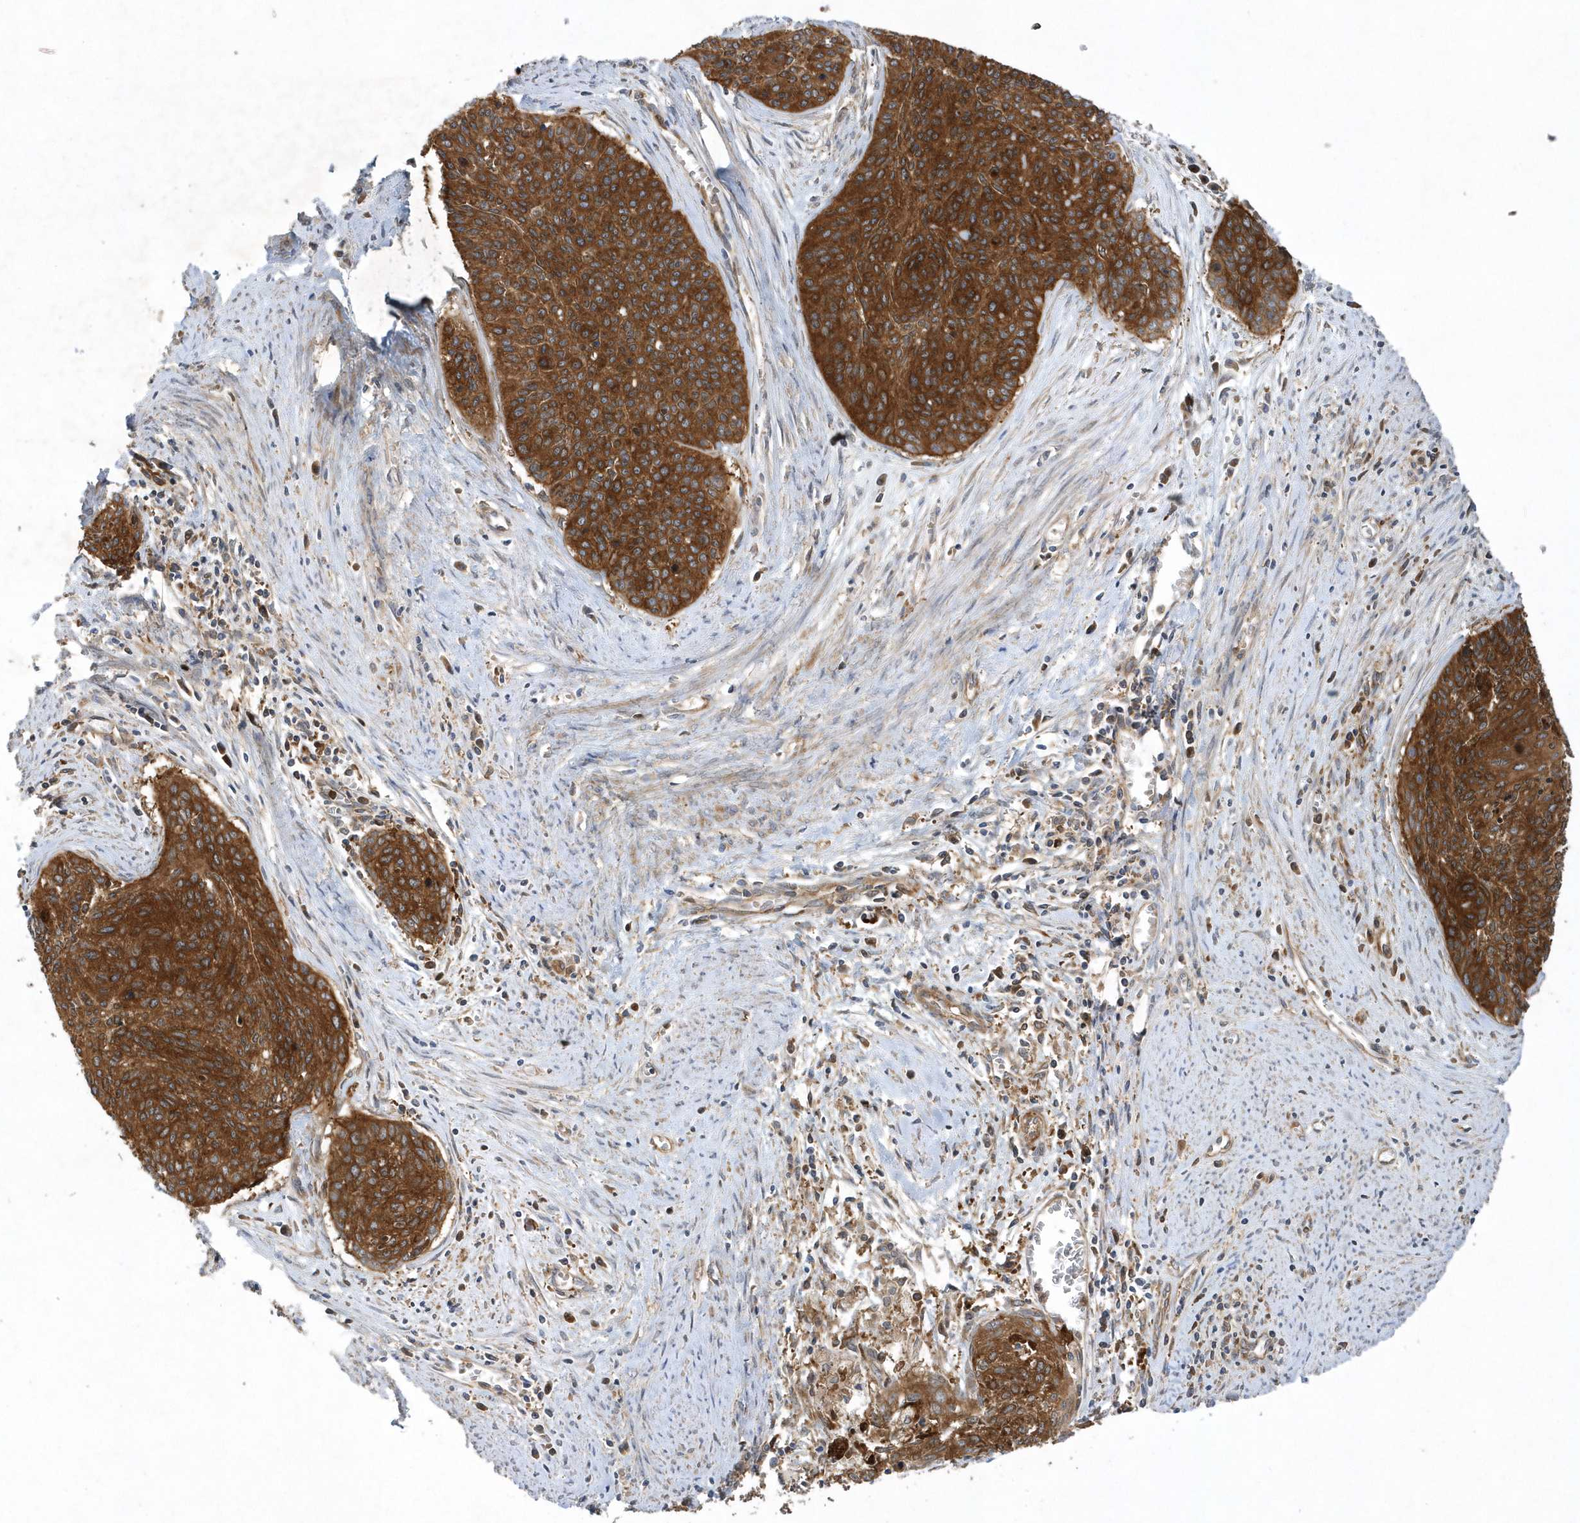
{"staining": {"intensity": "moderate", "quantity": ">75%", "location": "cytoplasmic/membranous"}, "tissue": "cervical cancer", "cell_type": "Tumor cells", "image_type": "cancer", "snomed": [{"axis": "morphology", "description": "Squamous cell carcinoma, NOS"}, {"axis": "topography", "description": "Cervix"}], "caption": "Approximately >75% of tumor cells in squamous cell carcinoma (cervical) reveal moderate cytoplasmic/membranous protein expression as visualized by brown immunohistochemical staining.", "gene": "PAICS", "patient": {"sex": "female", "age": 55}}